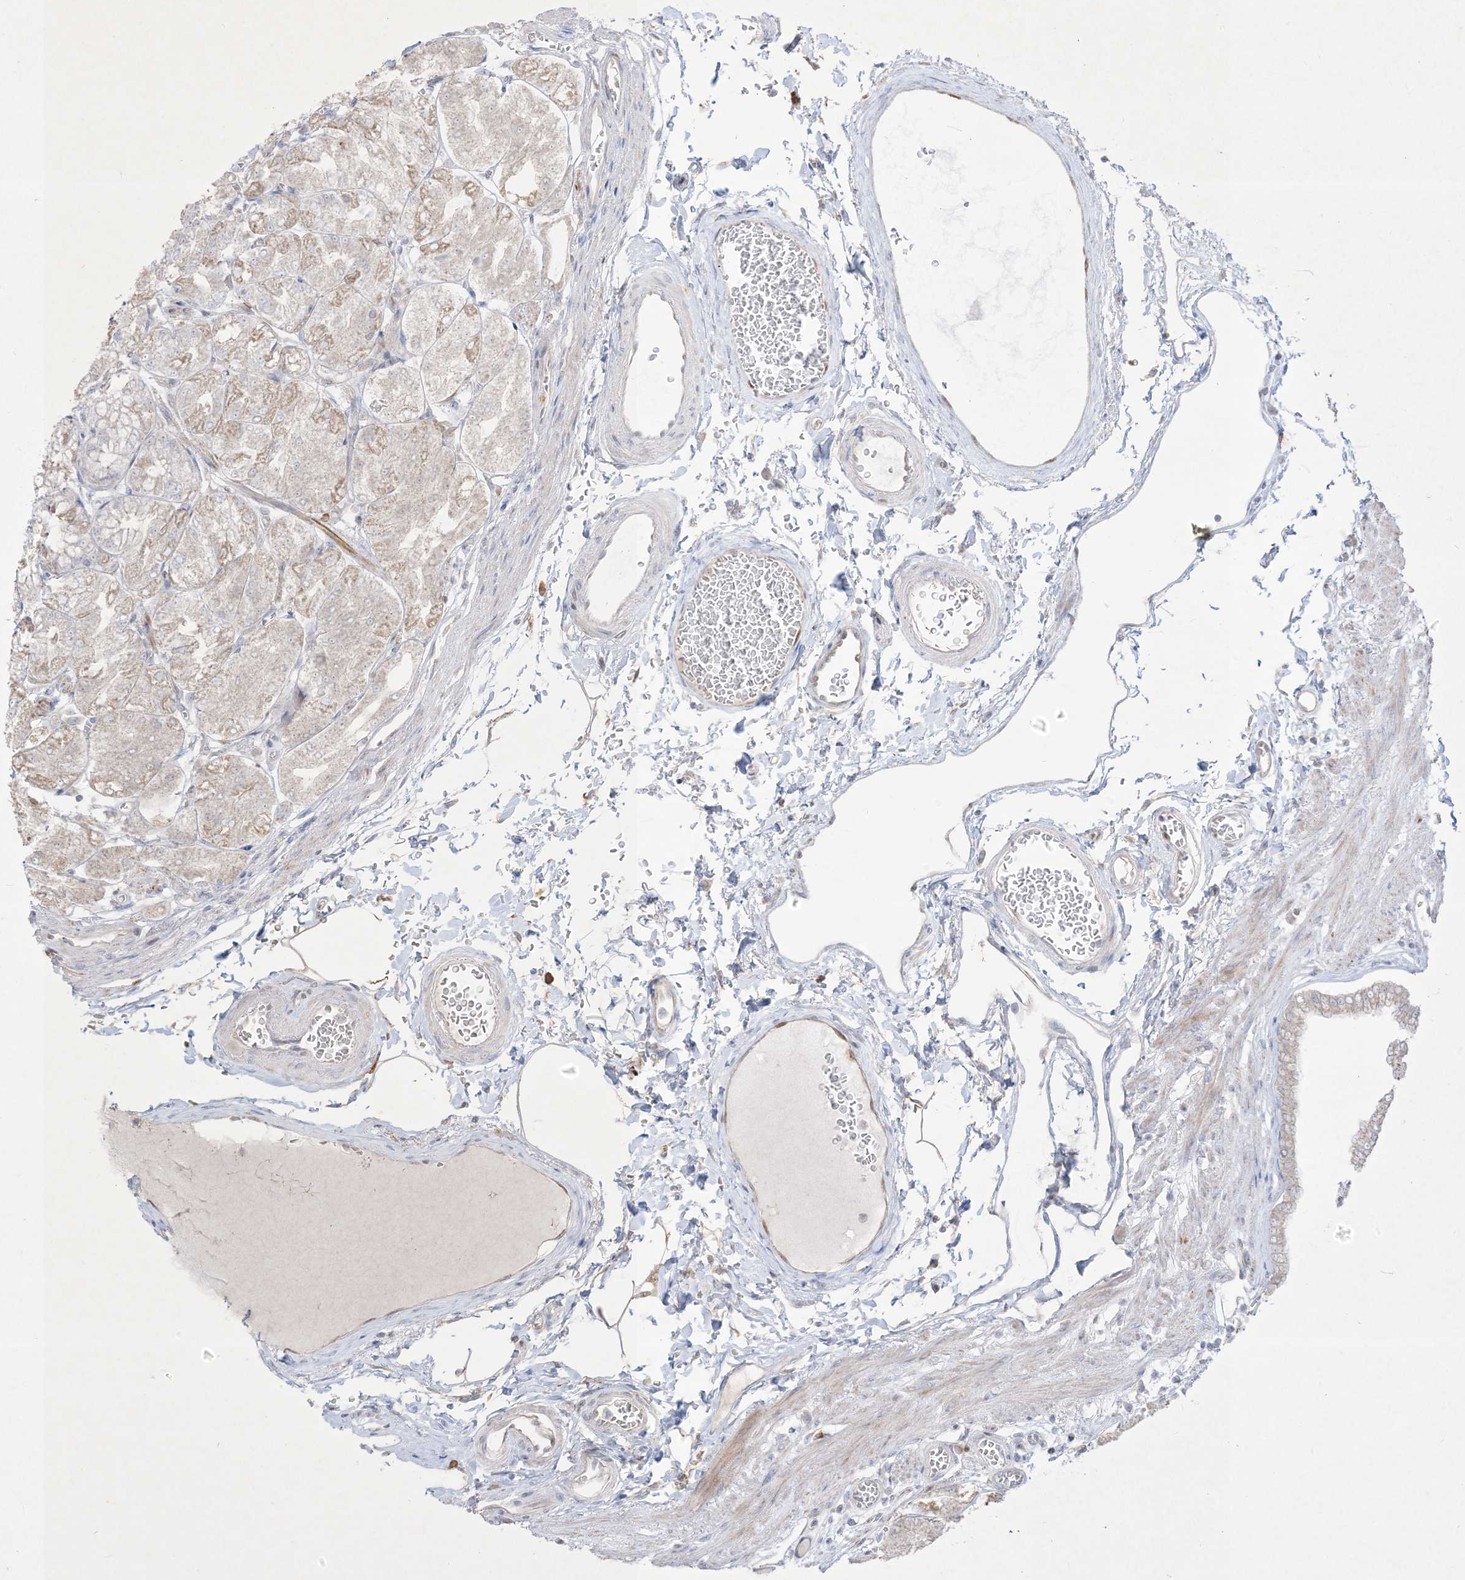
{"staining": {"intensity": "weak", "quantity": "25%-75%", "location": "cytoplasmic/membranous,nuclear"}, "tissue": "stomach", "cell_type": "Glandular cells", "image_type": "normal", "snomed": [{"axis": "morphology", "description": "Normal tissue, NOS"}, {"axis": "topography", "description": "Stomach, lower"}], "caption": "Immunohistochemical staining of unremarkable human stomach reveals weak cytoplasmic/membranous,nuclear protein staining in about 25%-75% of glandular cells. (DAB (3,3'-diaminobenzidine) = brown stain, brightfield microscopy at high magnification).", "gene": "BHLHE40", "patient": {"sex": "male", "age": 71}}